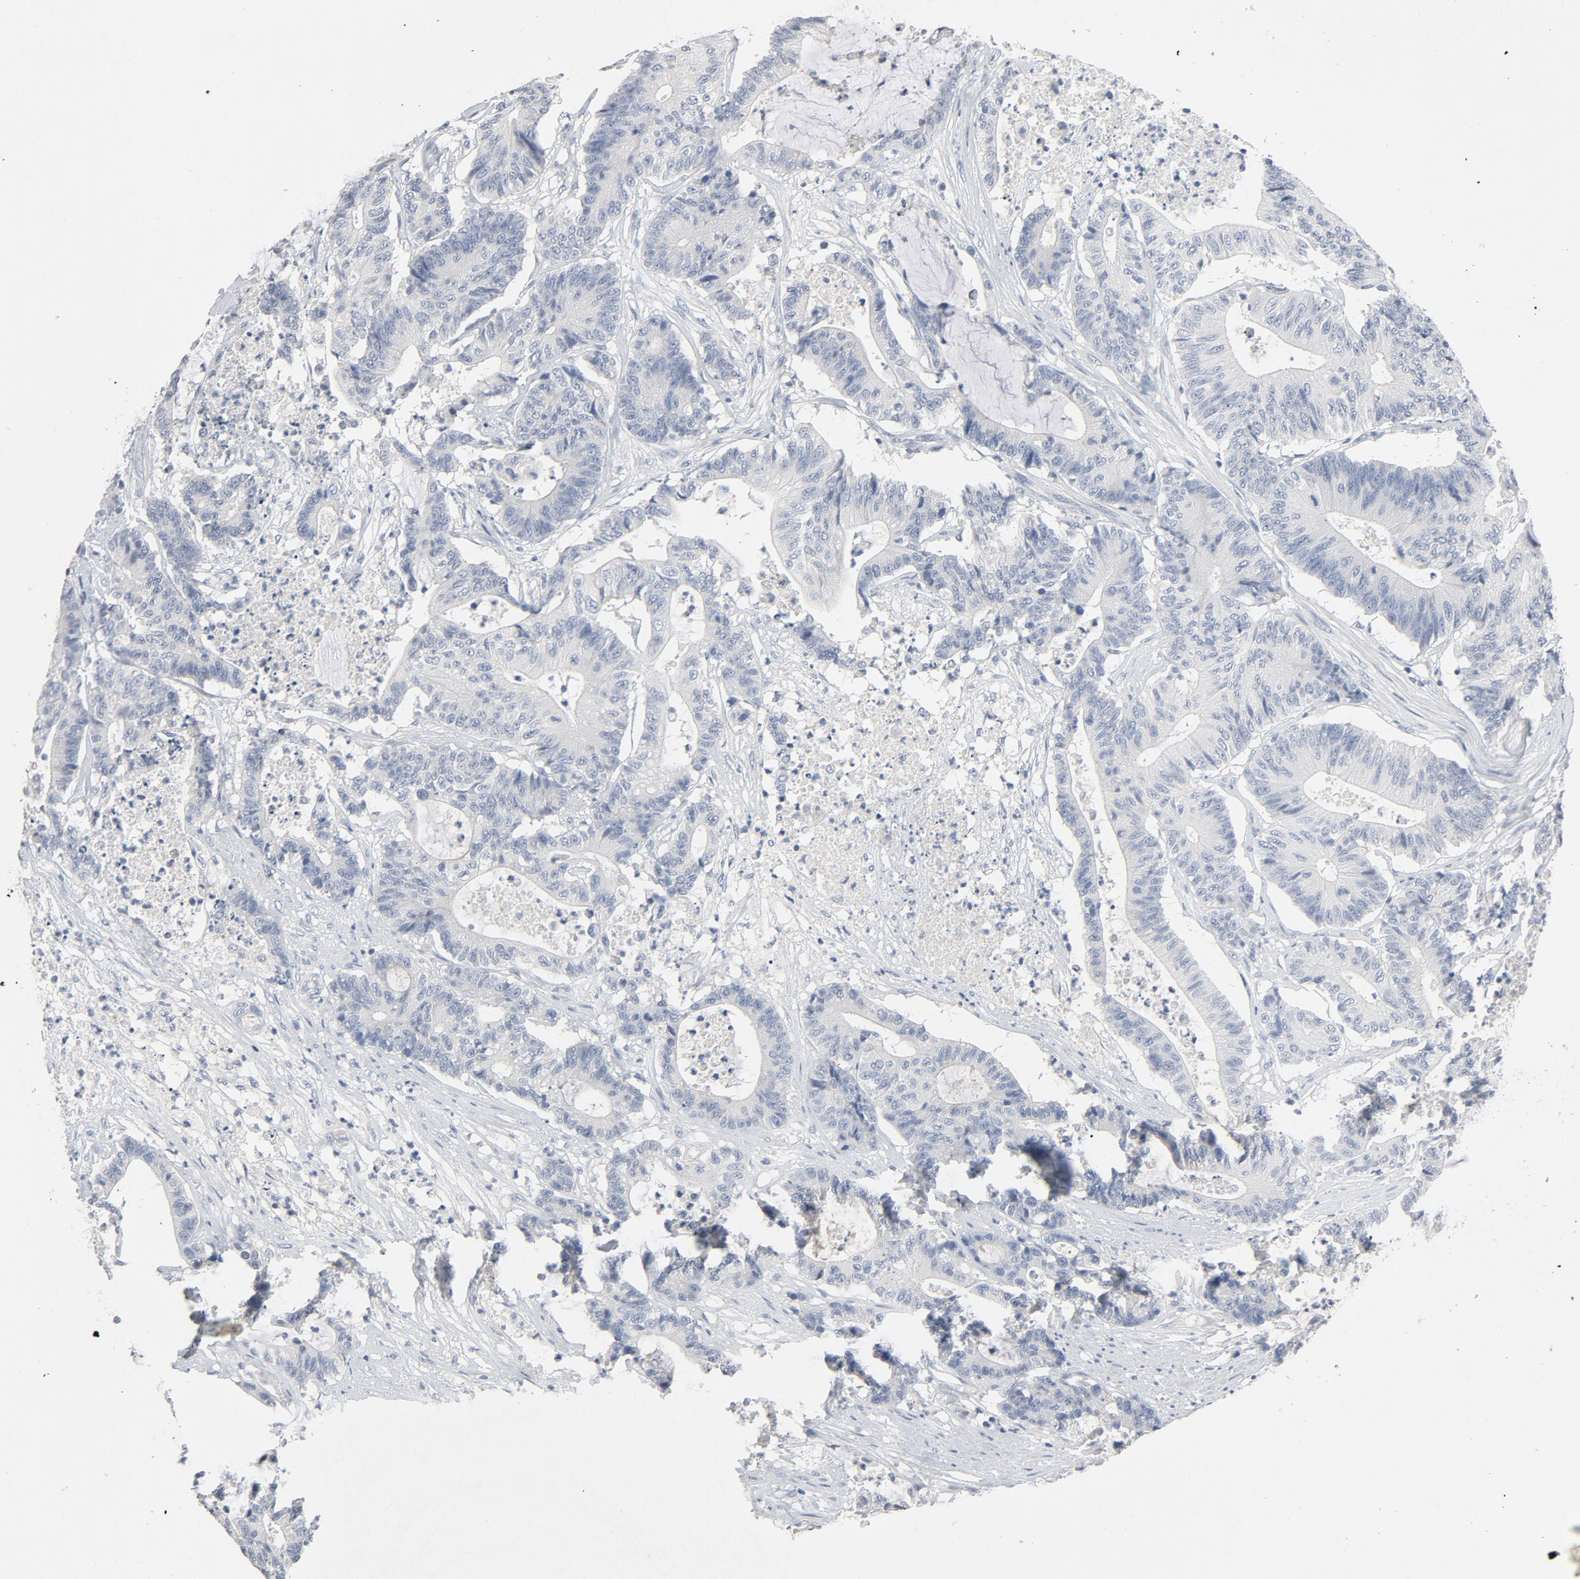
{"staining": {"intensity": "negative", "quantity": "none", "location": "none"}, "tissue": "colorectal cancer", "cell_type": "Tumor cells", "image_type": "cancer", "snomed": [{"axis": "morphology", "description": "Adenocarcinoma, NOS"}, {"axis": "topography", "description": "Colon"}], "caption": "The histopathology image displays no staining of tumor cells in colorectal adenocarcinoma.", "gene": "ZCCHC13", "patient": {"sex": "female", "age": 84}}